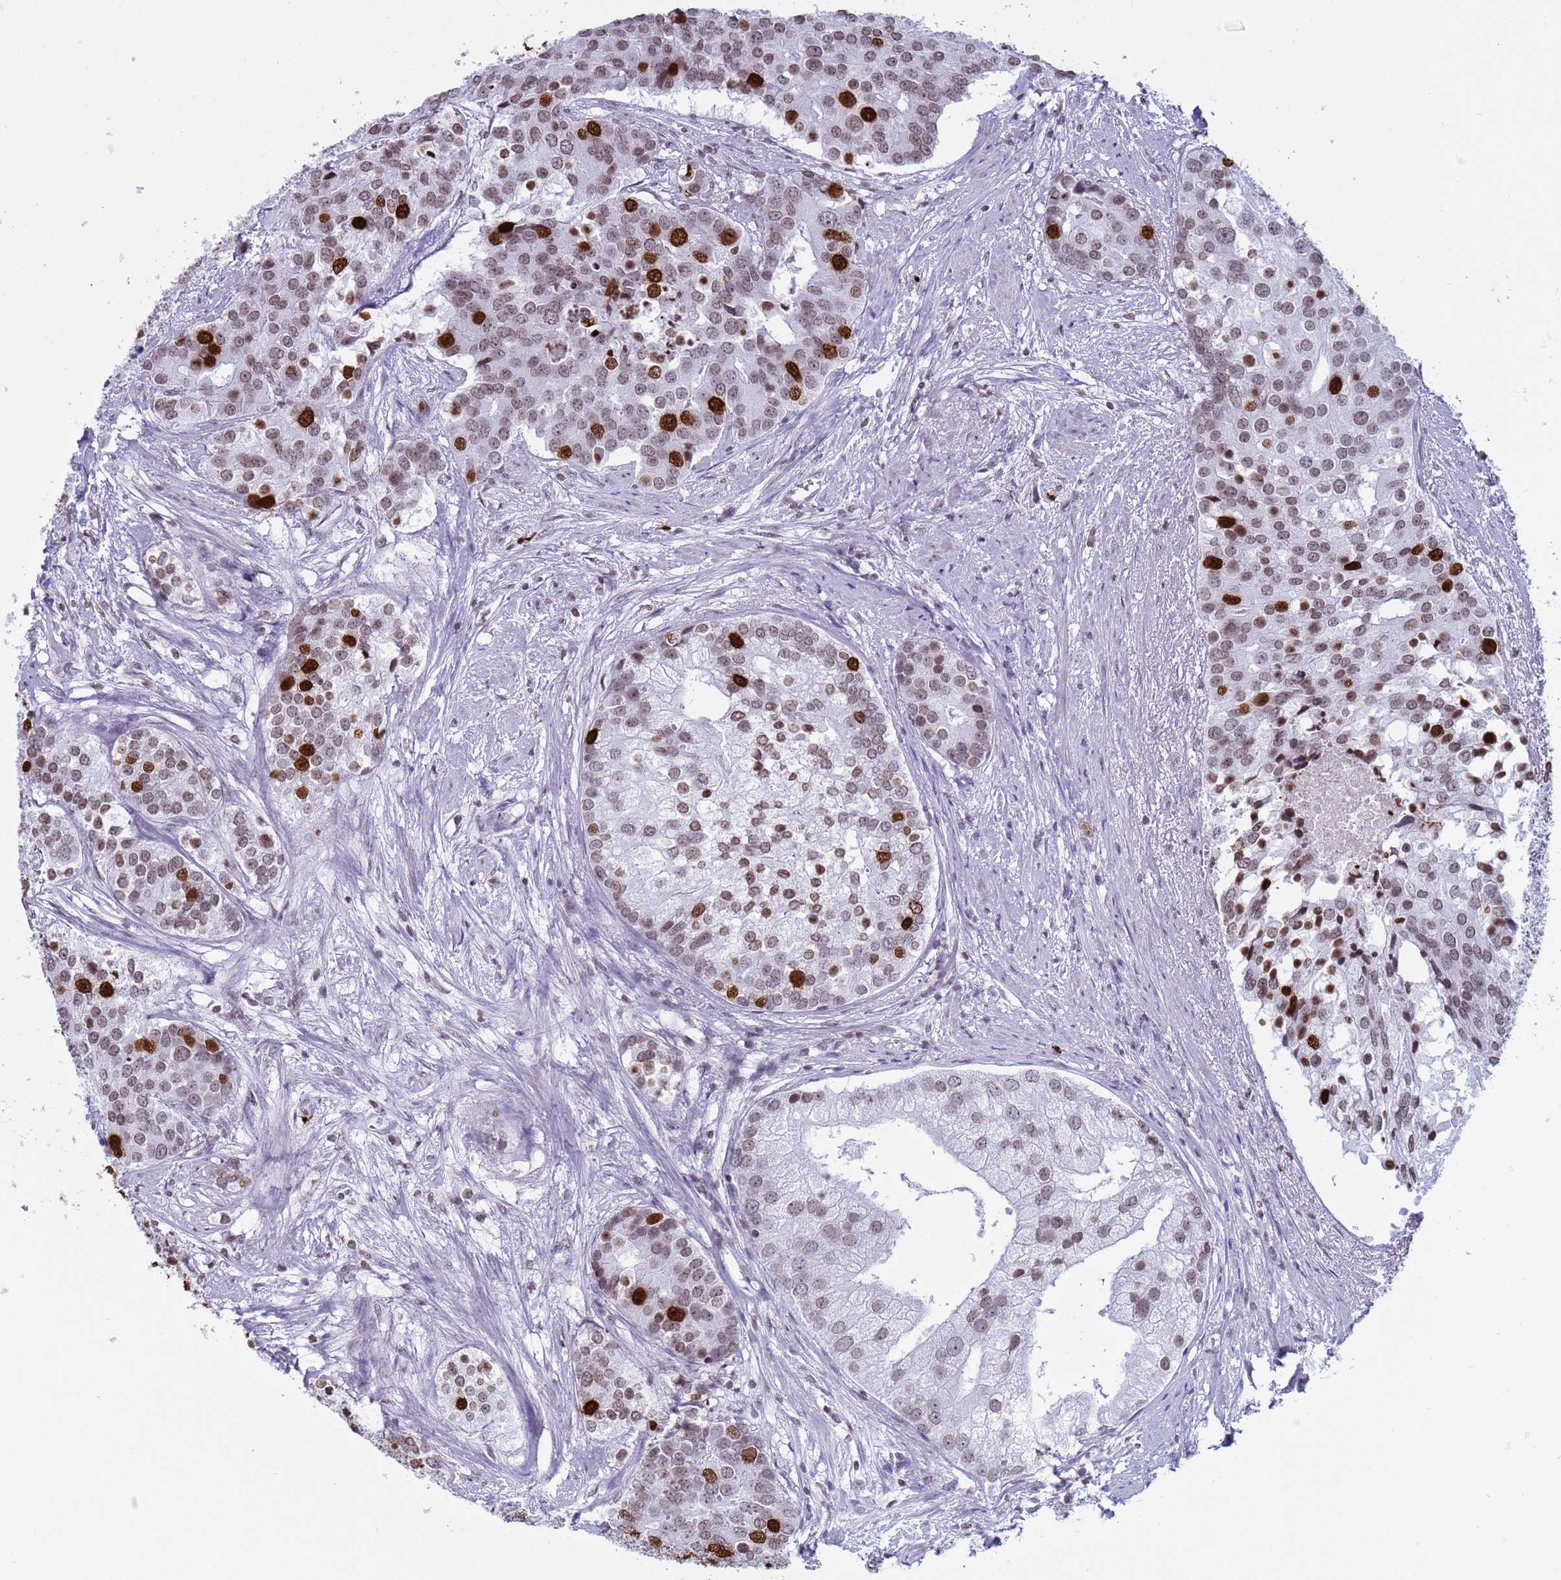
{"staining": {"intensity": "strong", "quantity": "25%-75%", "location": "nuclear"}, "tissue": "prostate cancer", "cell_type": "Tumor cells", "image_type": "cancer", "snomed": [{"axis": "morphology", "description": "Adenocarcinoma, High grade"}, {"axis": "topography", "description": "Prostate"}], "caption": "Strong nuclear expression is present in approximately 25%-75% of tumor cells in prostate adenocarcinoma (high-grade).", "gene": "H4C8", "patient": {"sex": "male", "age": 62}}